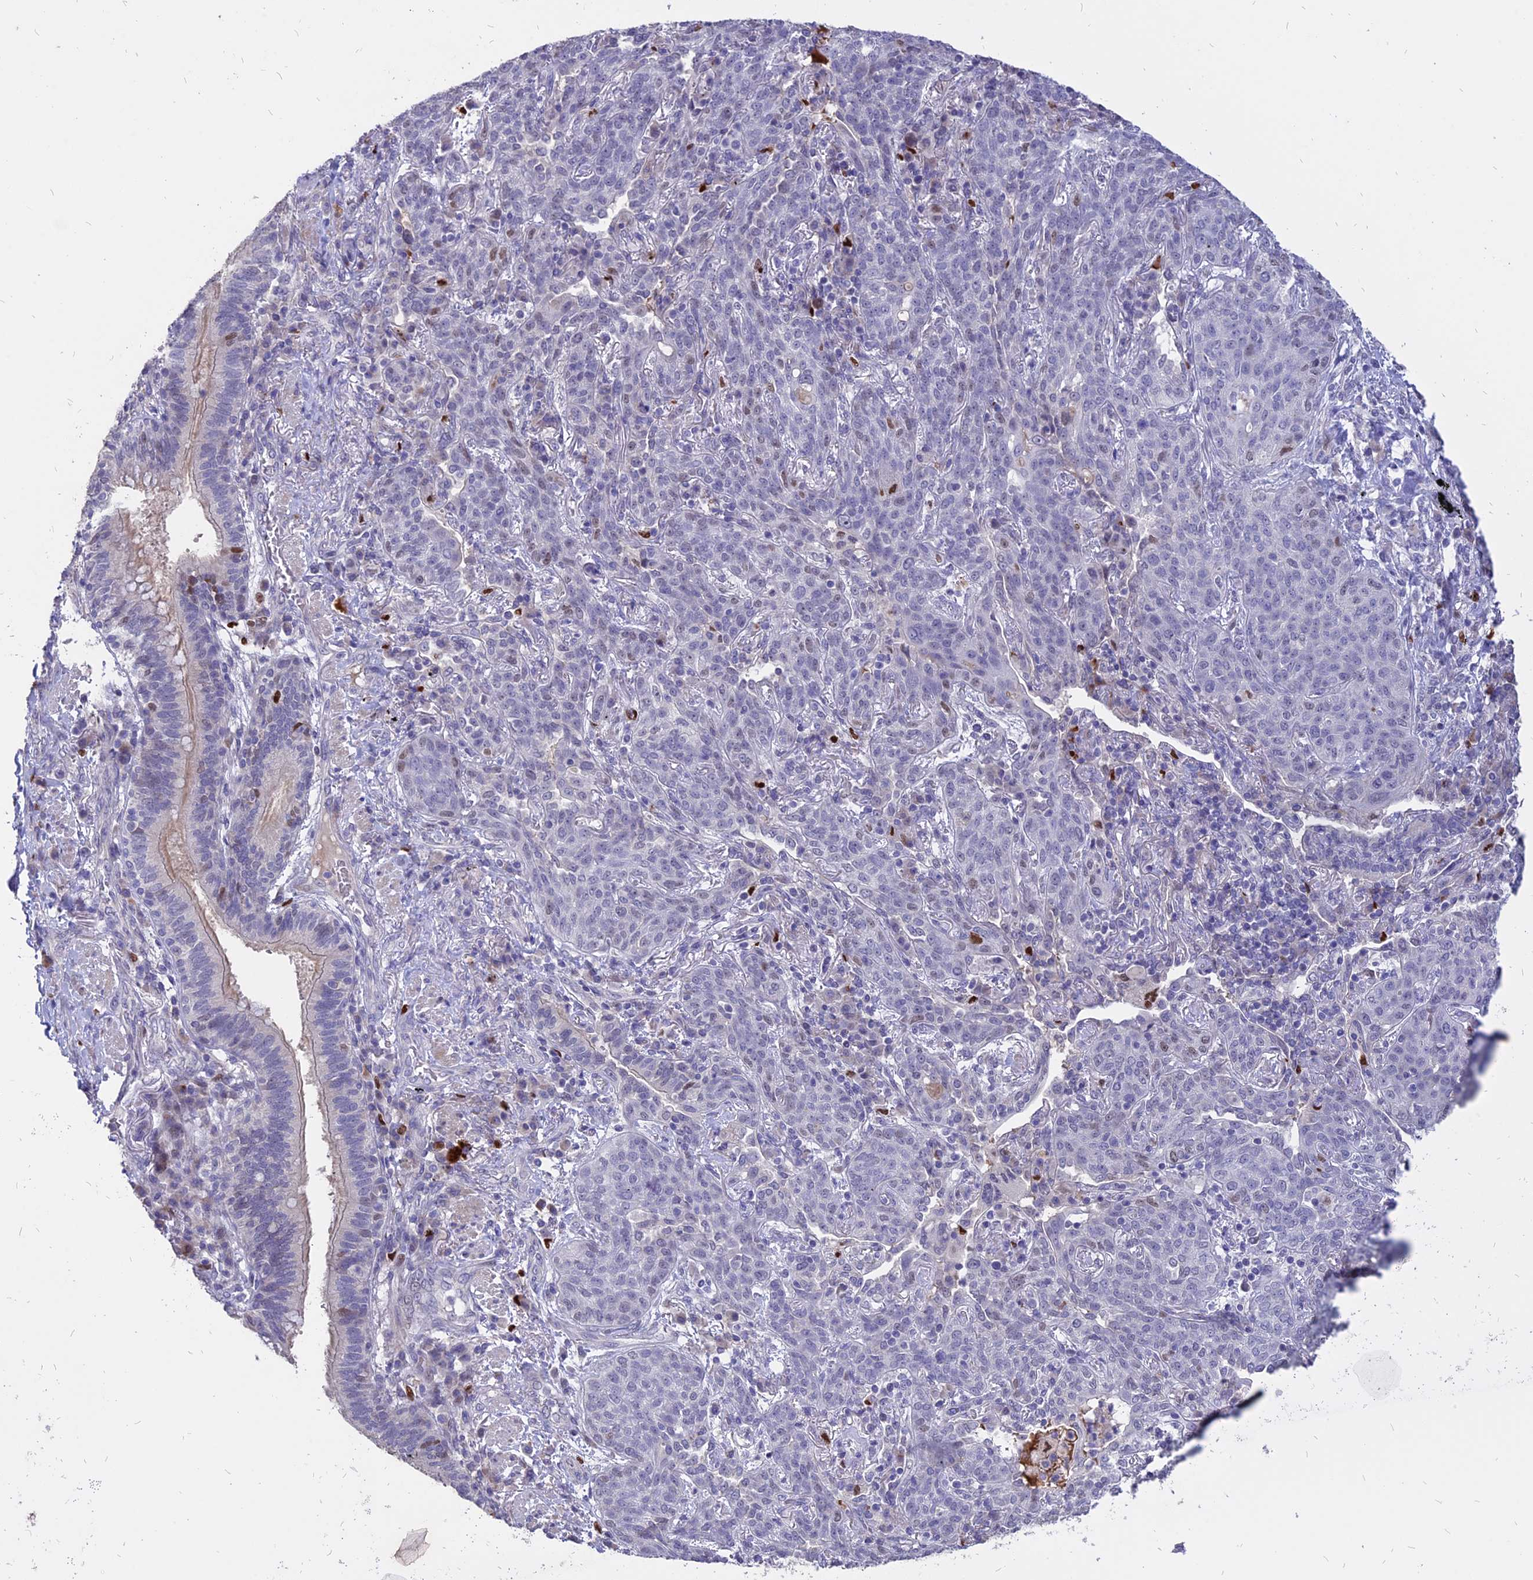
{"staining": {"intensity": "weak", "quantity": "<25%", "location": "nuclear"}, "tissue": "lung cancer", "cell_type": "Tumor cells", "image_type": "cancer", "snomed": [{"axis": "morphology", "description": "Squamous cell carcinoma, NOS"}, {"axis": "topography", "description": "Lung"}], "caption": "Tumor cells show no significant positivity in lung cancer (squamous cell carcinoma). The staining is performed using DAB (3,3'-diaminobenzidine) brown chromogen with nuclei counter-stained in using hematoxylin.", "gene": "TMEM263", "patient": {"sex": "female", "age": 70}}